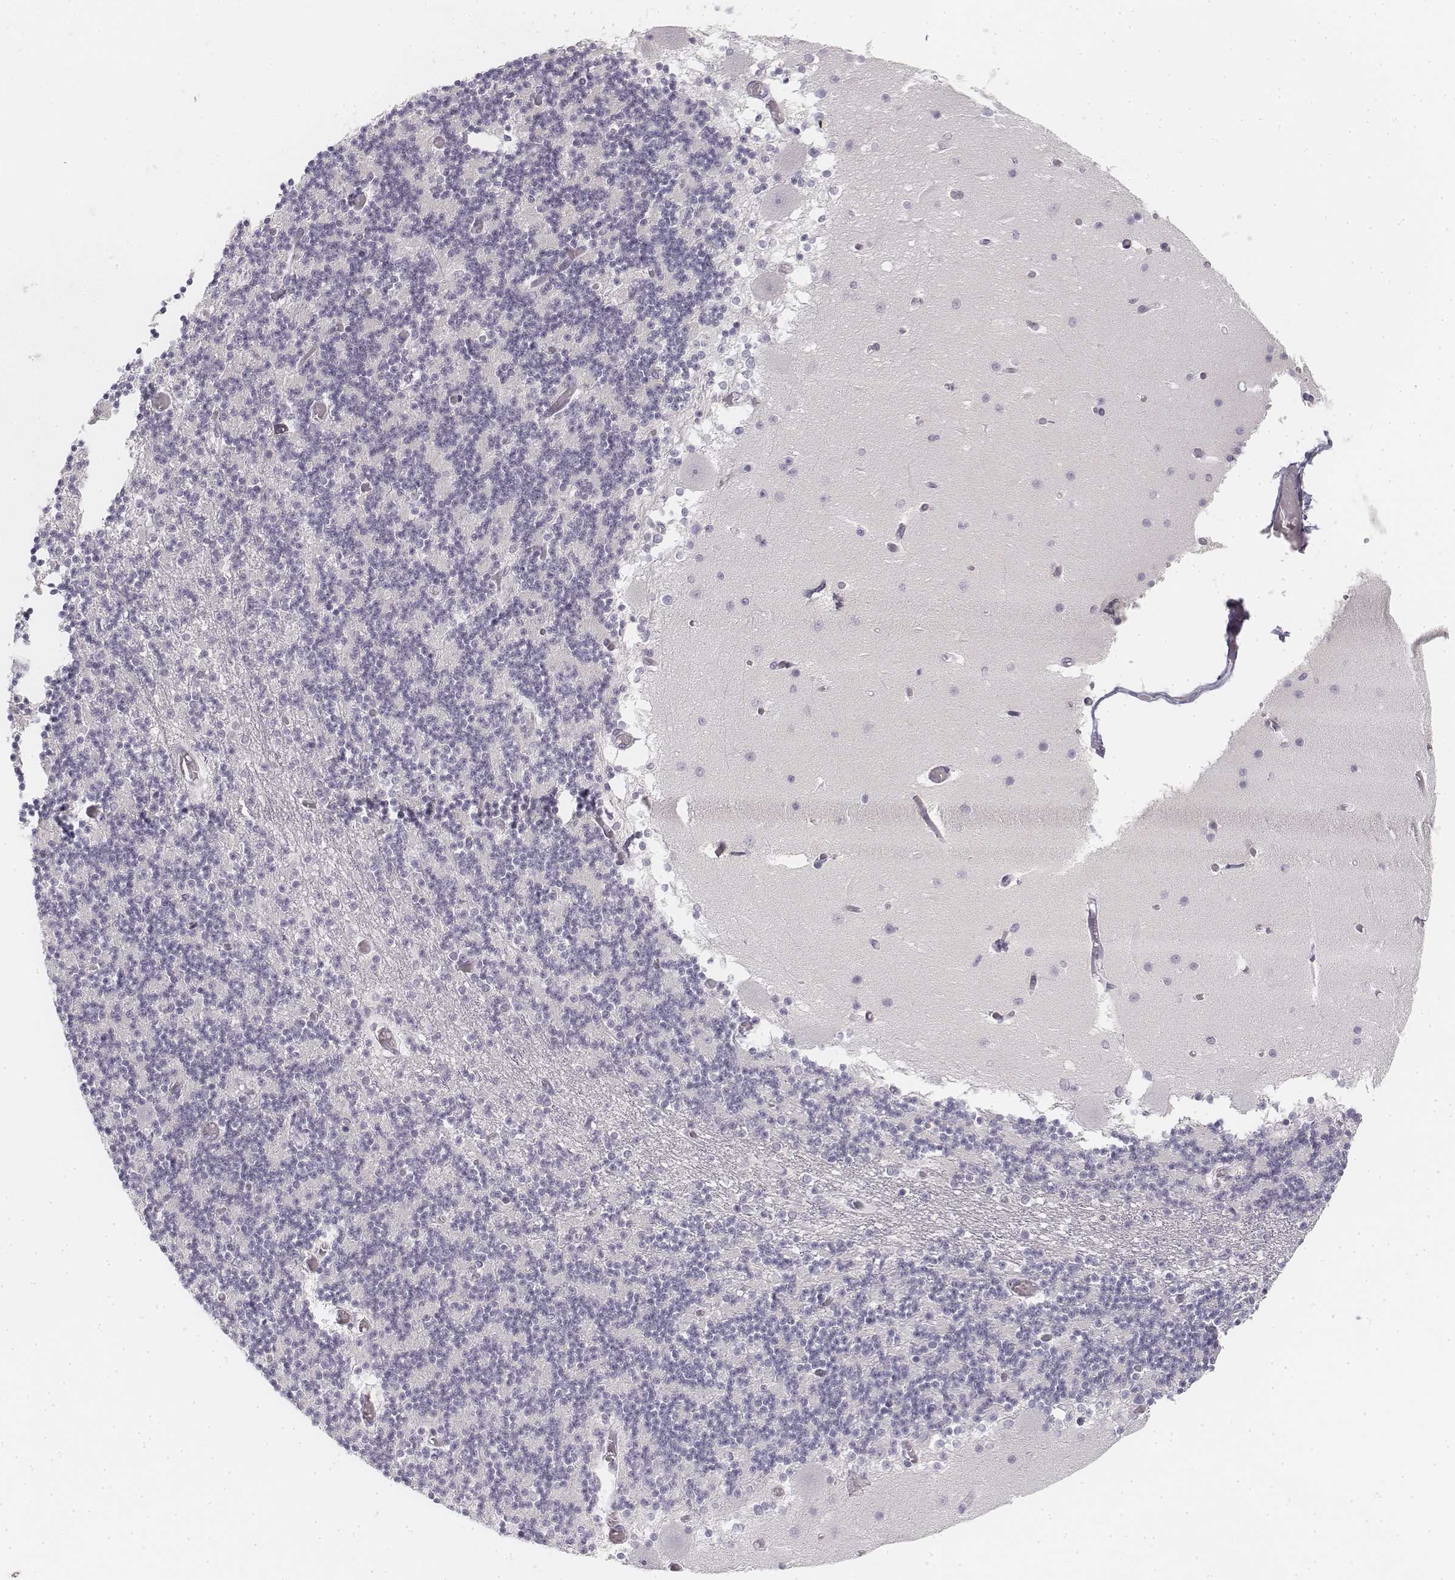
{"staining": {"intensity": "negative", "quantity": "none", "location": "none"}, "tissue": "cerebellum", "cell_type": "Cells in granular layer", "image_type": "normal", "snomed": [{"axis": "morphology", "description": "Normal tissue, NOS"}, {"axis": "topography", "description": "Cerebellum"}], "caption": "Immunohistochemistry histopathology image of unremarkable human cerebellum stained for a protein (brown), which displays no staining in cells in granular layer. (DAB immunohistochemistry (IHC) visualized using brightfield microscopy, high magnification).", "gene": "KRT25", "patient": {"sex": "female", "age": 28}}